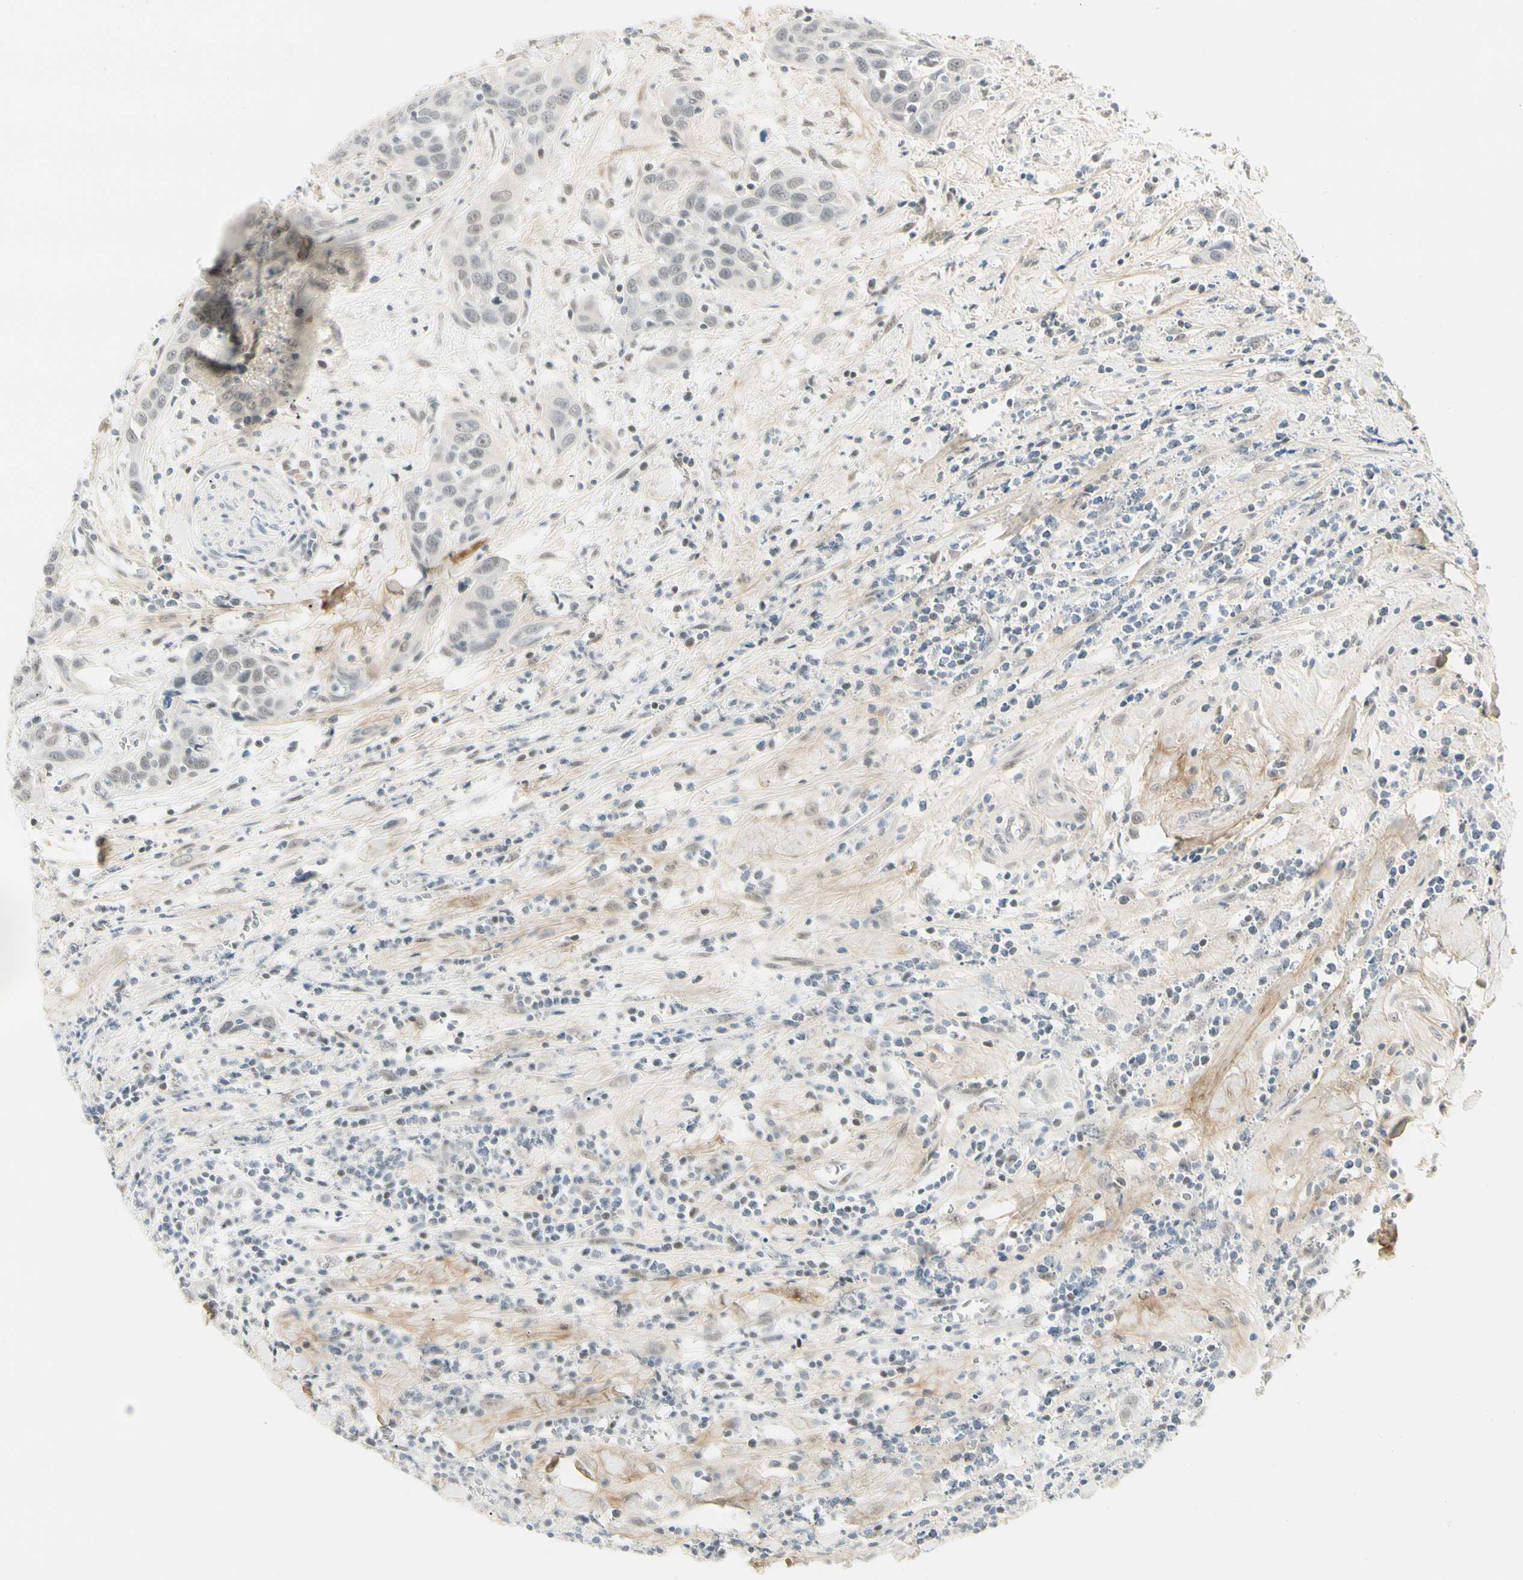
{"staining": {"intensity": "negative", "quantity": "none", "location": "none"}, "tissue": "head and neck cancer", "cell_type": "Tumor cells", "image_type": "cancer", "snomed": [{"axis": "morphology", "description": "Squamous cell carcinoma, NOS"}, {"axis": "topography", "description": "Oral tissue"}, {"axis": "topography", "description": "Head-Neck"}], "caption": "There is no significant staining in tumor cells of head and neck cancer (squamous cell carcinoma). (DAB (3,3'-diaminobenzidine) immunohistochemistry with hematoxylin counter stain).", "gene": "ASPN", "patient": {"sex": "female", "age": 50}}